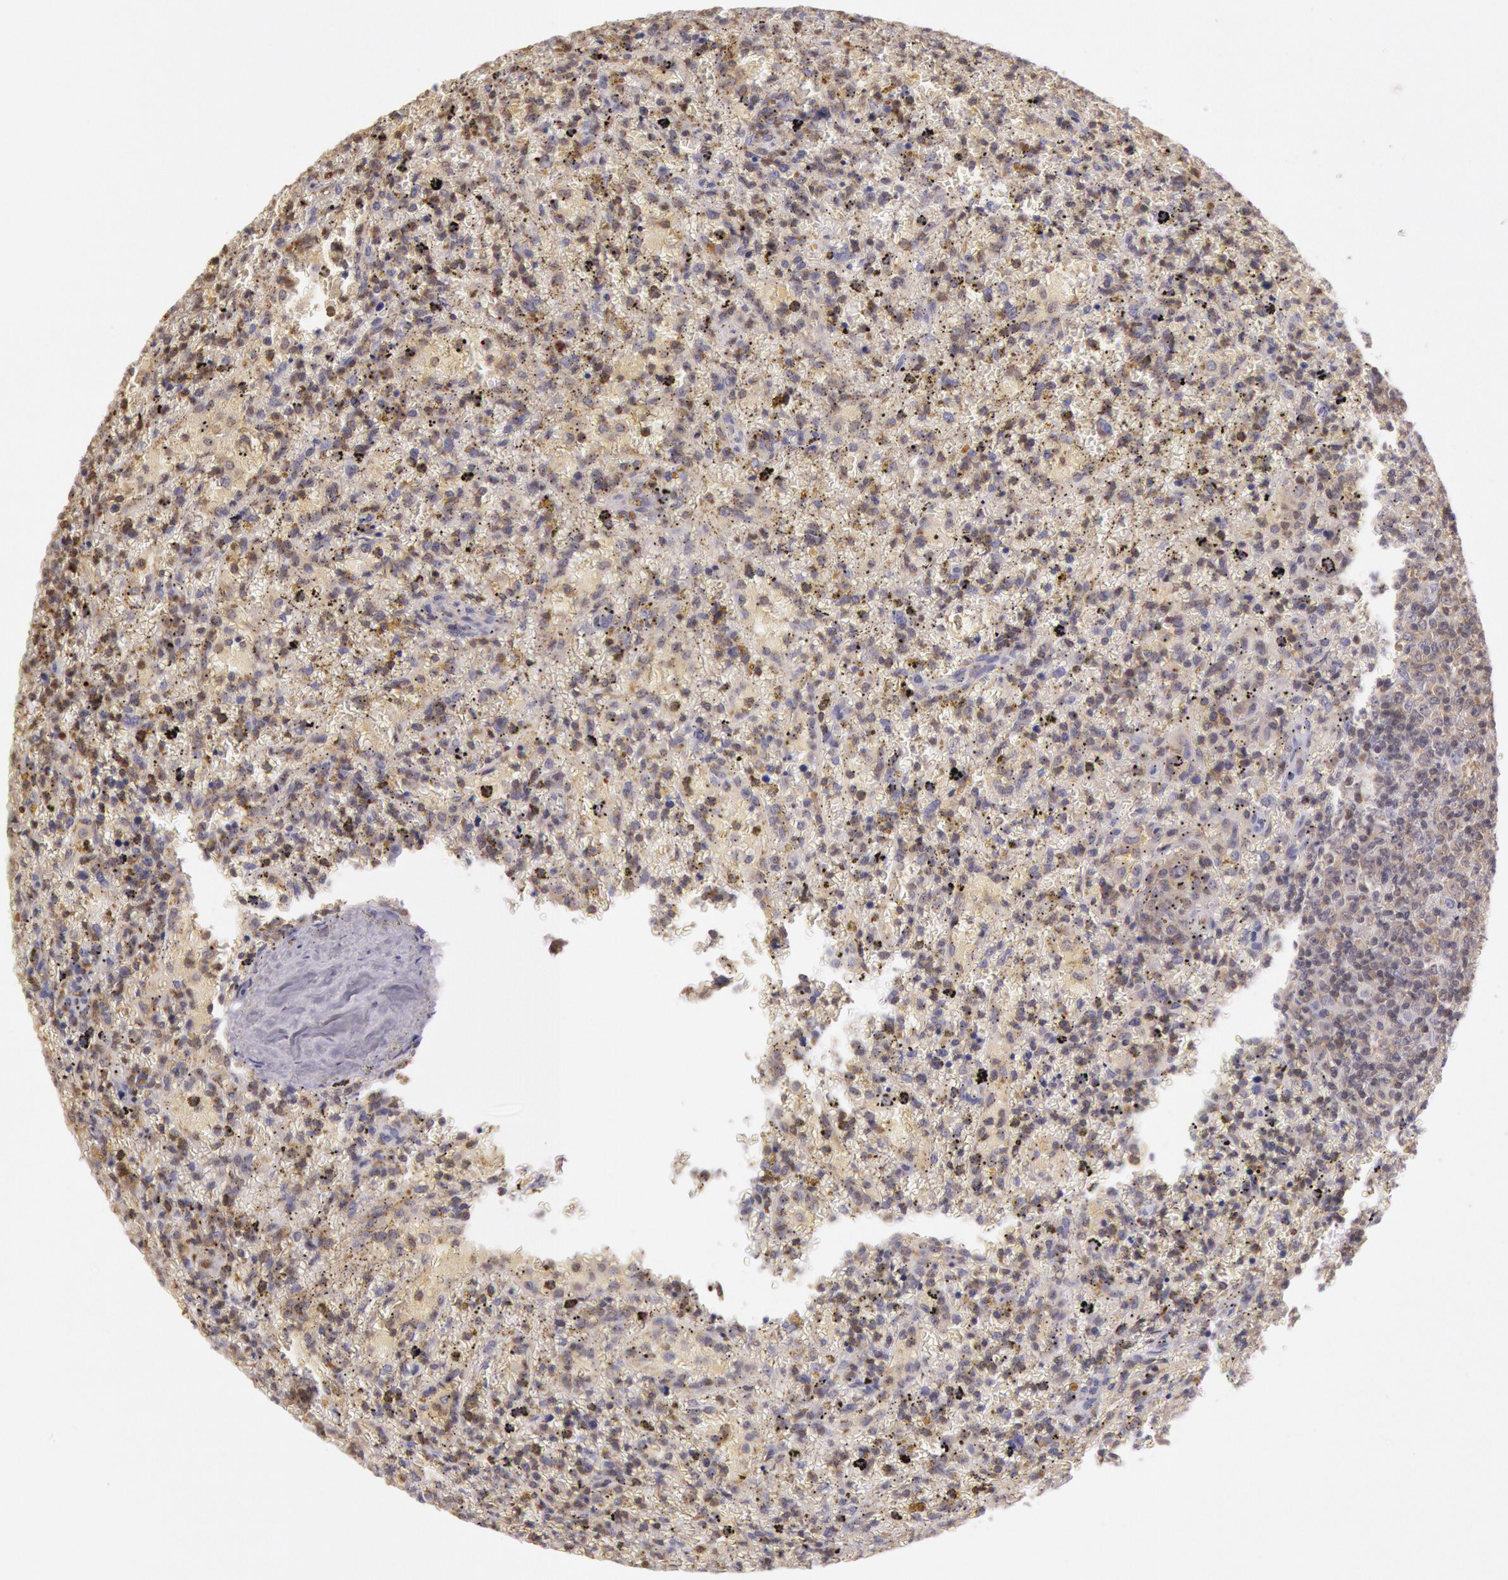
{"staining": {"intensity": "weak", "quantity": "25%-75%", "location": "cytoplasmic/membranous"}, "tissue": "lymphoma", "cell_type": "Tumor cells", "image_type": "cancer", "snomed": [{"axis": "morphology", "description": "Malignant lymphoma, non-Hodgkin's type, High grade"}, {"axis": "topography", "description": "Spleen"}, {"axis": "topography", "description": "Lymph node"}], "caption": "Malignant lymphoma, non-Hodgkin's type (high-grade) stained with a protein marker reveals weak staining in tumor cells.", "gene": "HIF1A", "patient": {"sex": "female", "age": 70}}